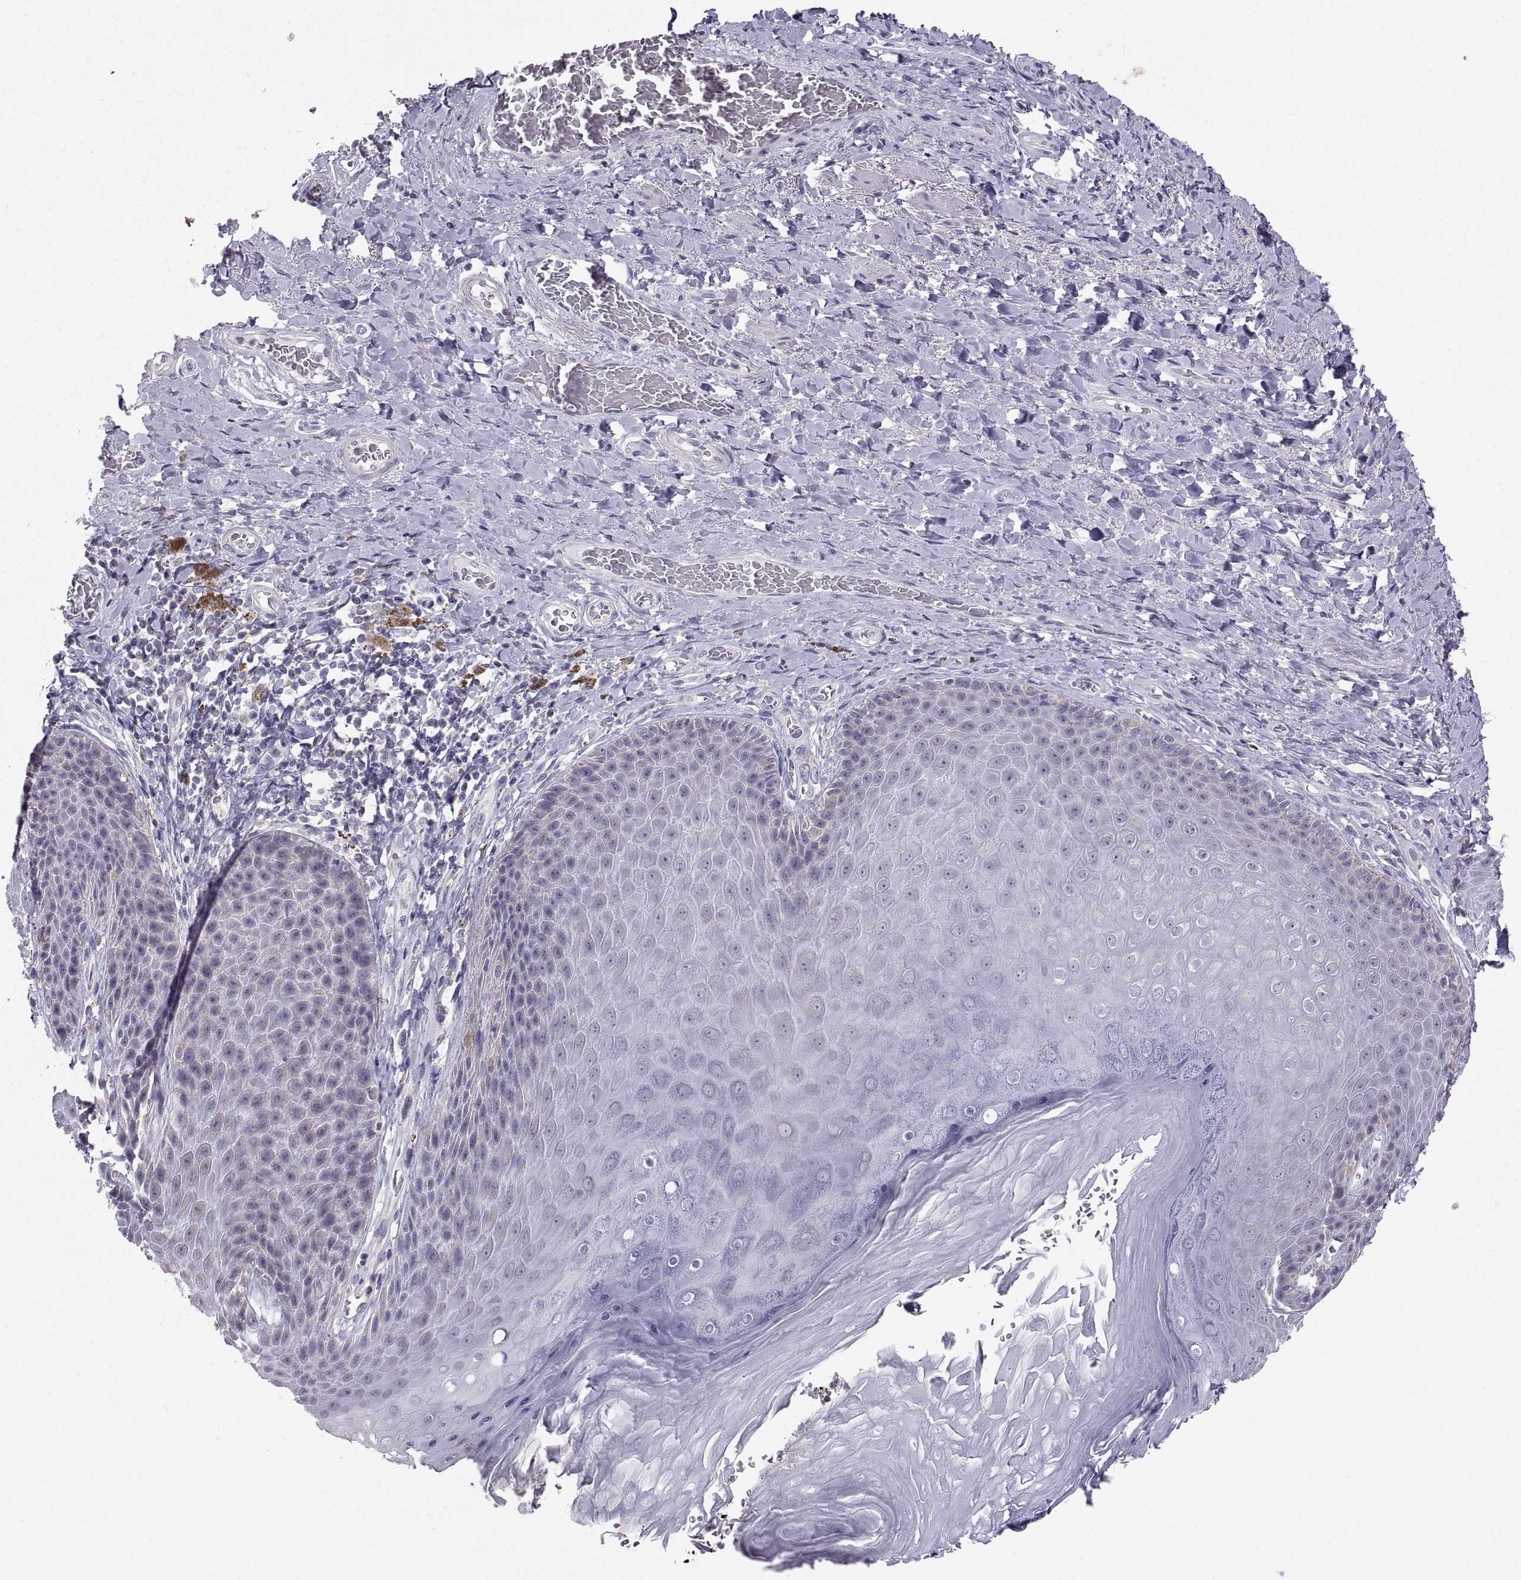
{"staining": {"intensity": "weak", "quantity": "<25%", "location": "cytoplasmic/membranous"}, "tissue": "skin", "cell_type": "Epidermal cells", "image_type": "normal", "snomed": [{"axis": "morphology", "description": "Normal tissue, NOS"}, {"axis": "topography", "description": "Skeletal muscle"}, {"axis": "topography", "description": "Anal"}, {"axis": "topography", "description": "Peripheral nerve tissue"}], "caption": "An image of human skin is negative for staining in epidermal cells. (DAB immunohistochemistry with hematoxylin counter stain).", "gene": "TNNC1", "patient": {"sex": "male", "age": 53}}